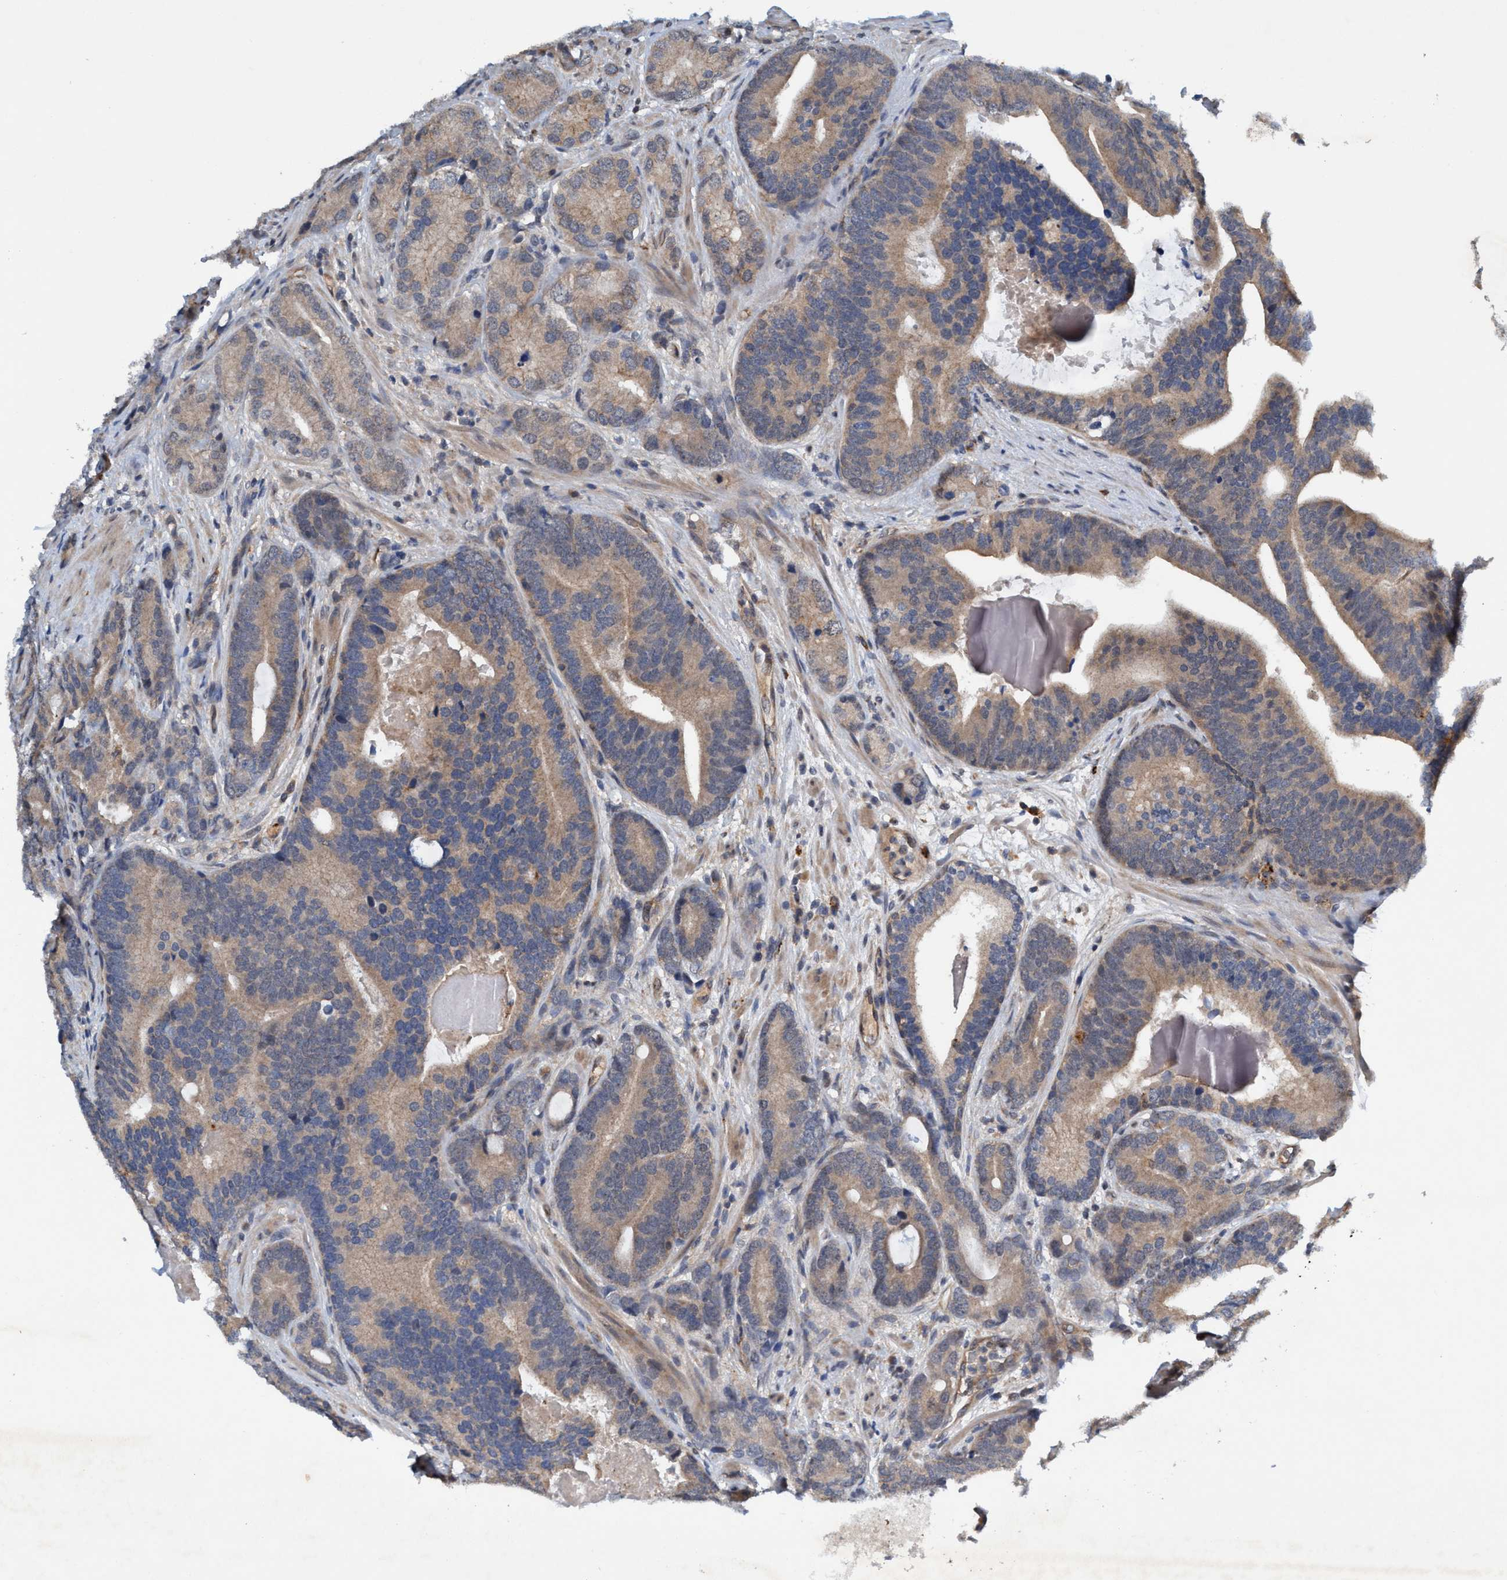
{"staining": {"intensity": "weak", "quantity": ">75%", "location": "cytoplasmic/membranous"}, "tissue": "prostate cancer", "cell_type": "Tumor cells", "image_type": "cancer", "snomed": [{"axis": "morphology", "description": "Adenocarcinoma, High grade"}, {"axis": "topography", "description": "Prostate"}], "caption": "Immunohistochemistry (IHC) (DAB (3,3'-diaminobenzidine)) staining of prostate cancer reveals weak cytoplasmic/membranous protein staining in approximately >75% of tumor cells.", "gene": "TRIM65", "patient": {"sex": "male", "age": 55}}